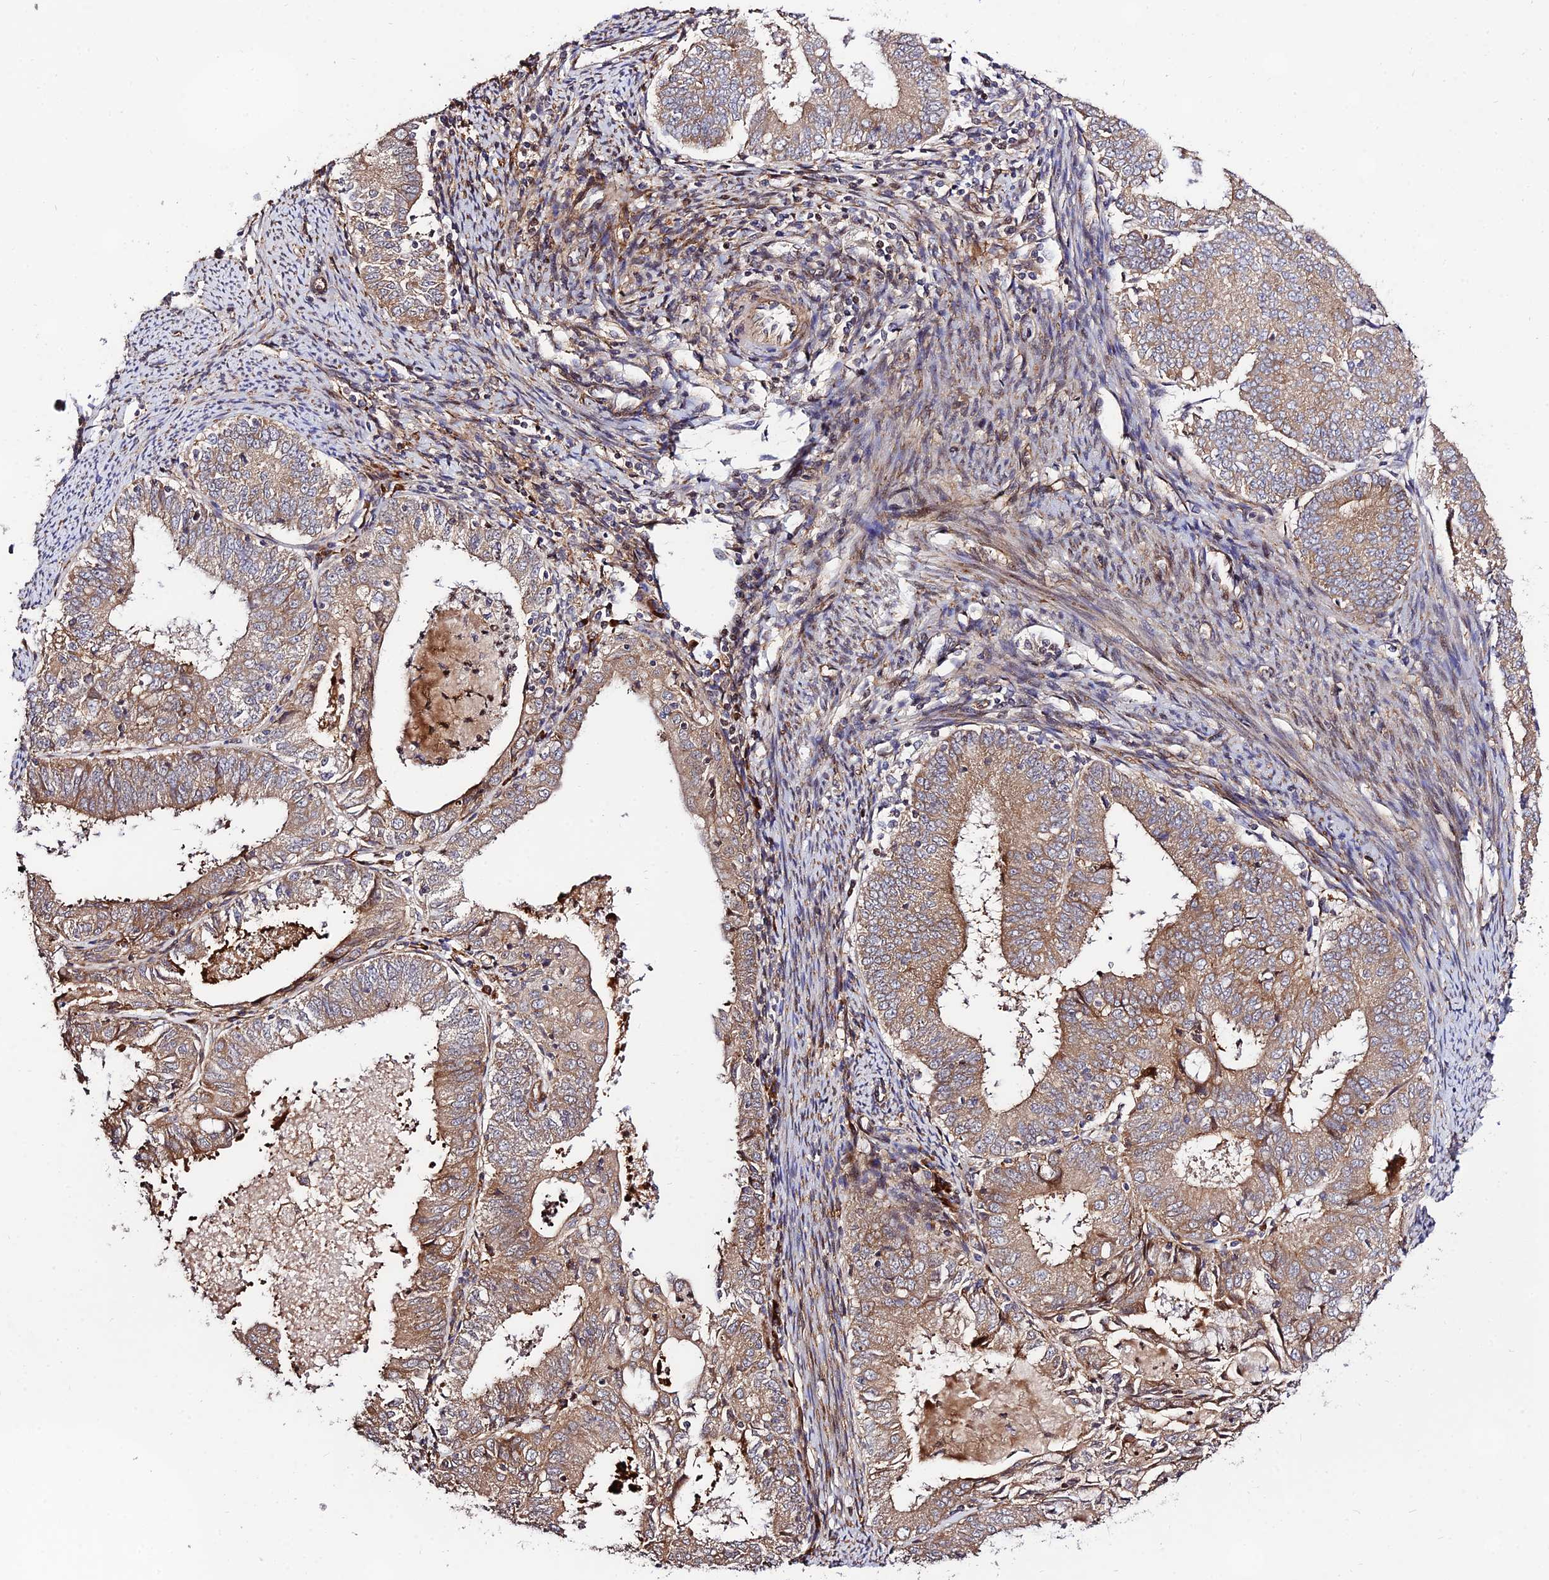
{"staining": {"intensity": "moderate", "quantity": ">75%", "location": "cytoplasmic/membranous"}, "tissue": "endometrial cancer", "cell_type": "Tumor cells", "image_type": "cancer", "snomed": [{"axis": "morphology", "description": "Adenocarcinoma, NOS"}, {"axis": "topography", "description": "Endometrium"}], "caption": "IHC (DAB (3,3'-diaminobenzidine)) staining of human endometrial adenocarcinoma demonstrates moderate cytoplasmic/membranous protein expression in about >75% of tumor cells.", "gene": "SMG6", "patient": {"sex": "female", "age": 57}}